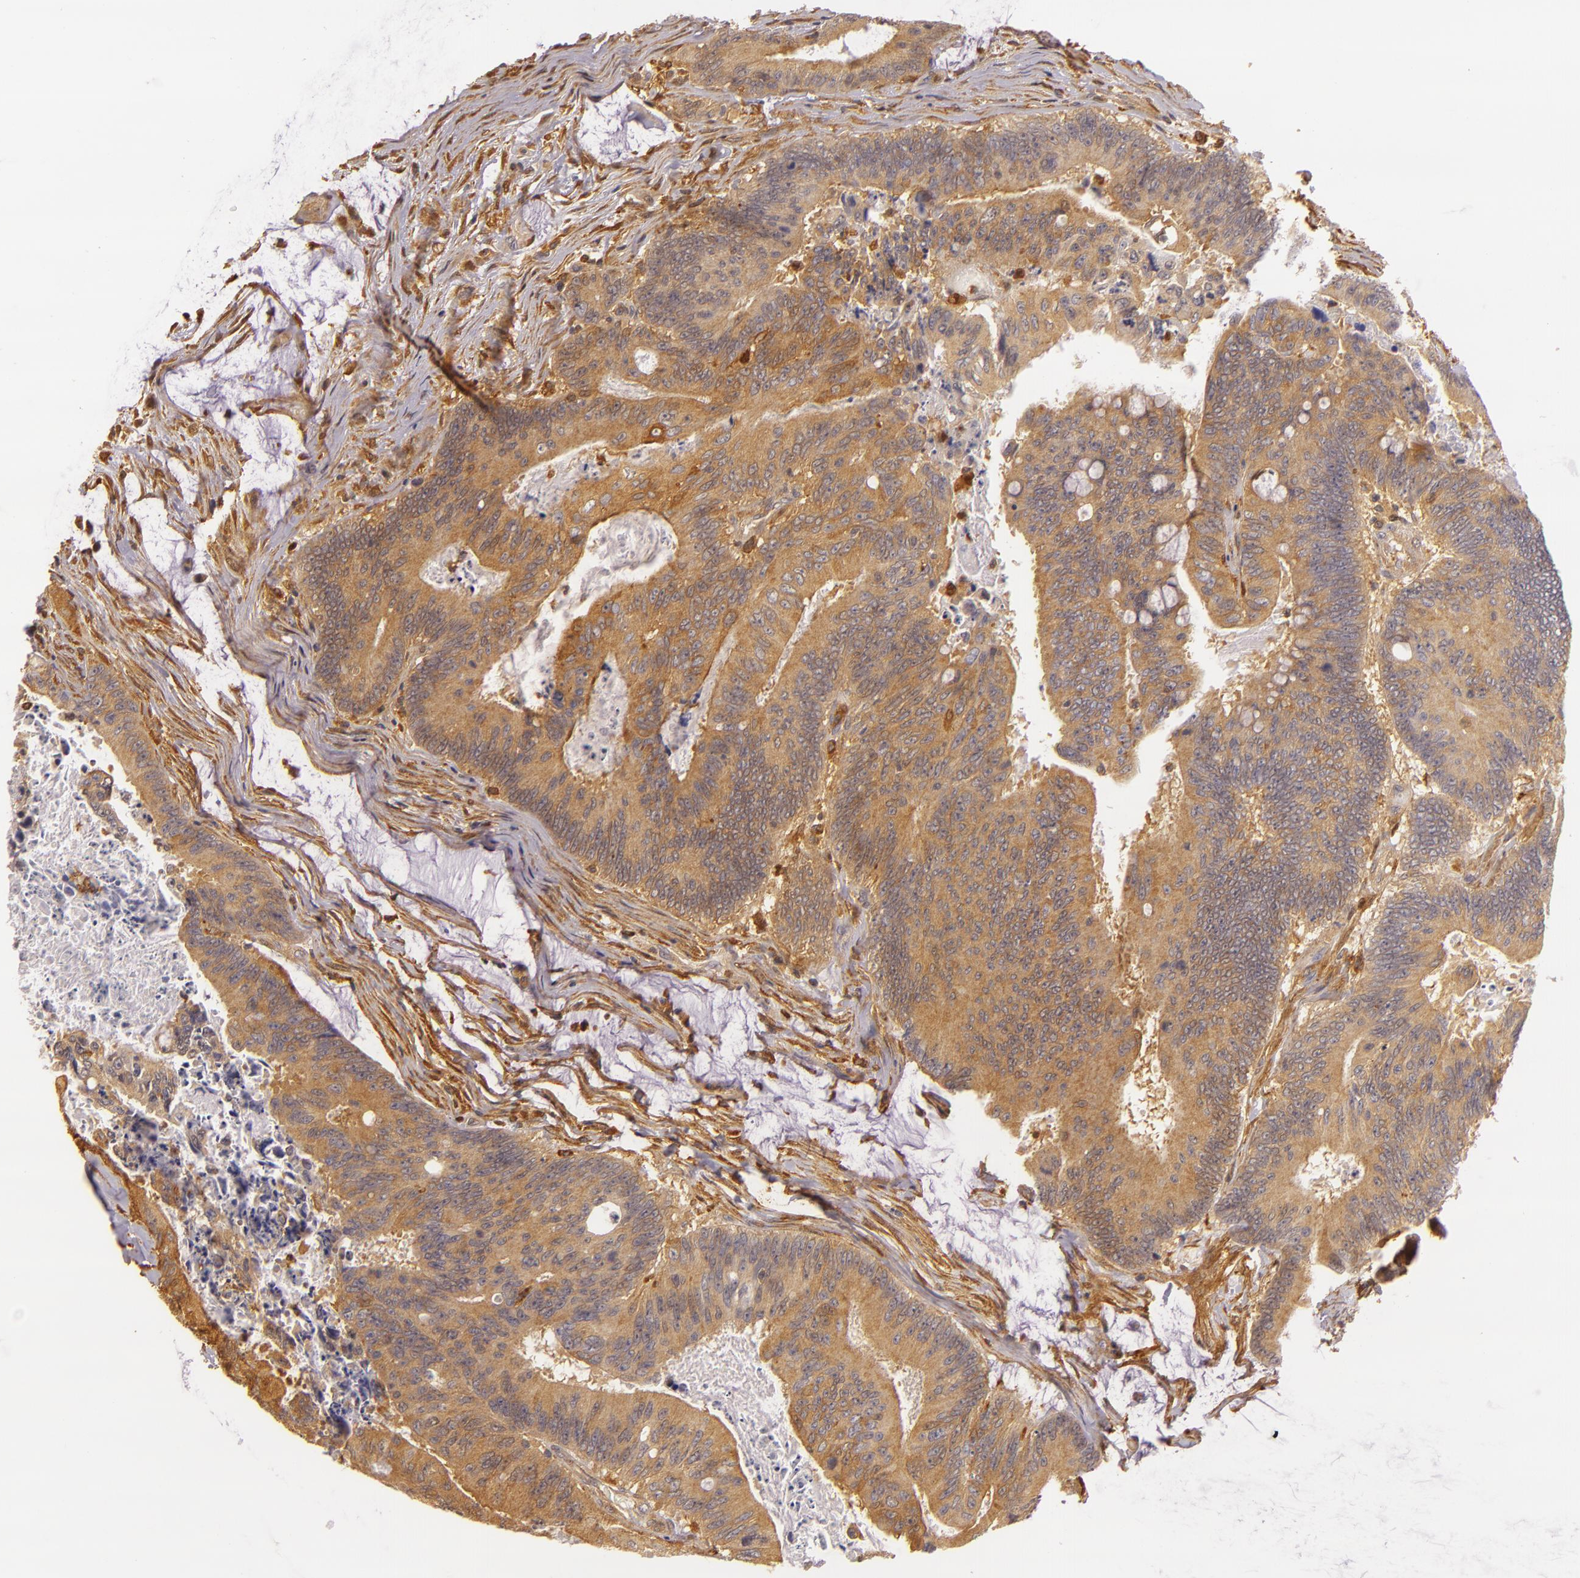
{"staining": {"intensity": "moderate", "quantity": ">75%", "location": "cytoplasmic/membranous"}, "tissue": "colorectal cancer", "cell_type": "Tumor cells", "image_type": "cancer", "snomed": [{"axis": "morphology", "description": "Adenocarcinoma, NOS"}, {"axis": "topography", "description": "Colon"}], "caption": "An immunohistochemistry (IHC) photomicrograph of tumor tissue is shown. Protein staining in brown labels moderate cytoplasmic/membranous positivity in adenocarcinoma (colorectal) within tumor cells.", "gene": "TOM1", "patient": {"sex": "male", "age": 65}}